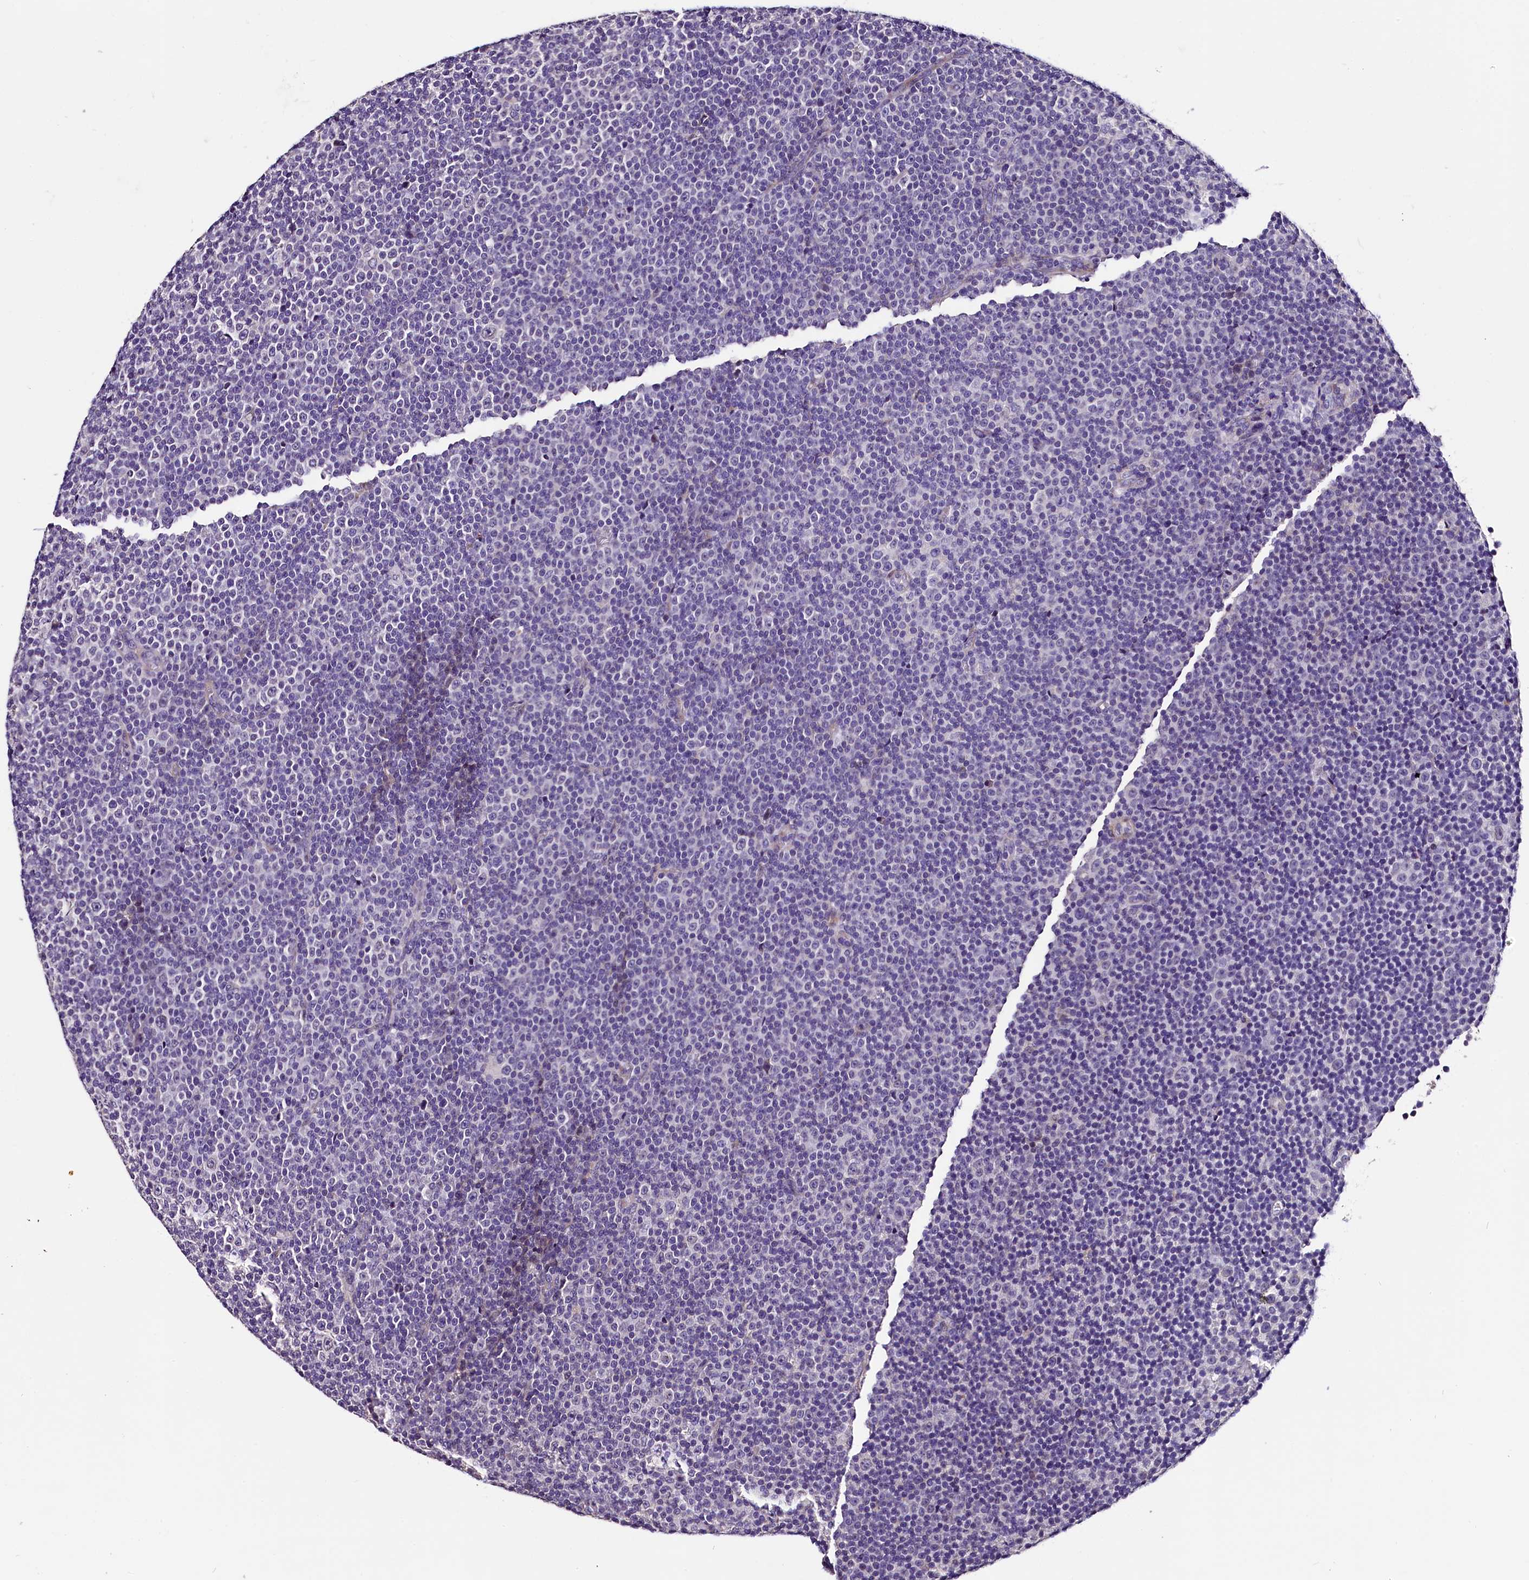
{"staining": {"intensity": "negative", "quantity": "none", "location": "none"}, "tissue": "lymphoma", "cell_type": "Tumor cells", "image_type": "cancer", "snomed": [{"axis": "morphology", "description": "Malignant lymphoma, non-Hodgkin's type, Low grade"}, {"axis": "topography", "description": "Lymph node"}], "caption": "Malignant lymphoma, non-Hodgkin's type (low-grade) stained for a protein using immunohistochemistry displays no expression tumor cells.", "gene": "MEX3B", "patient": {"sex": "female", "age": 67}}